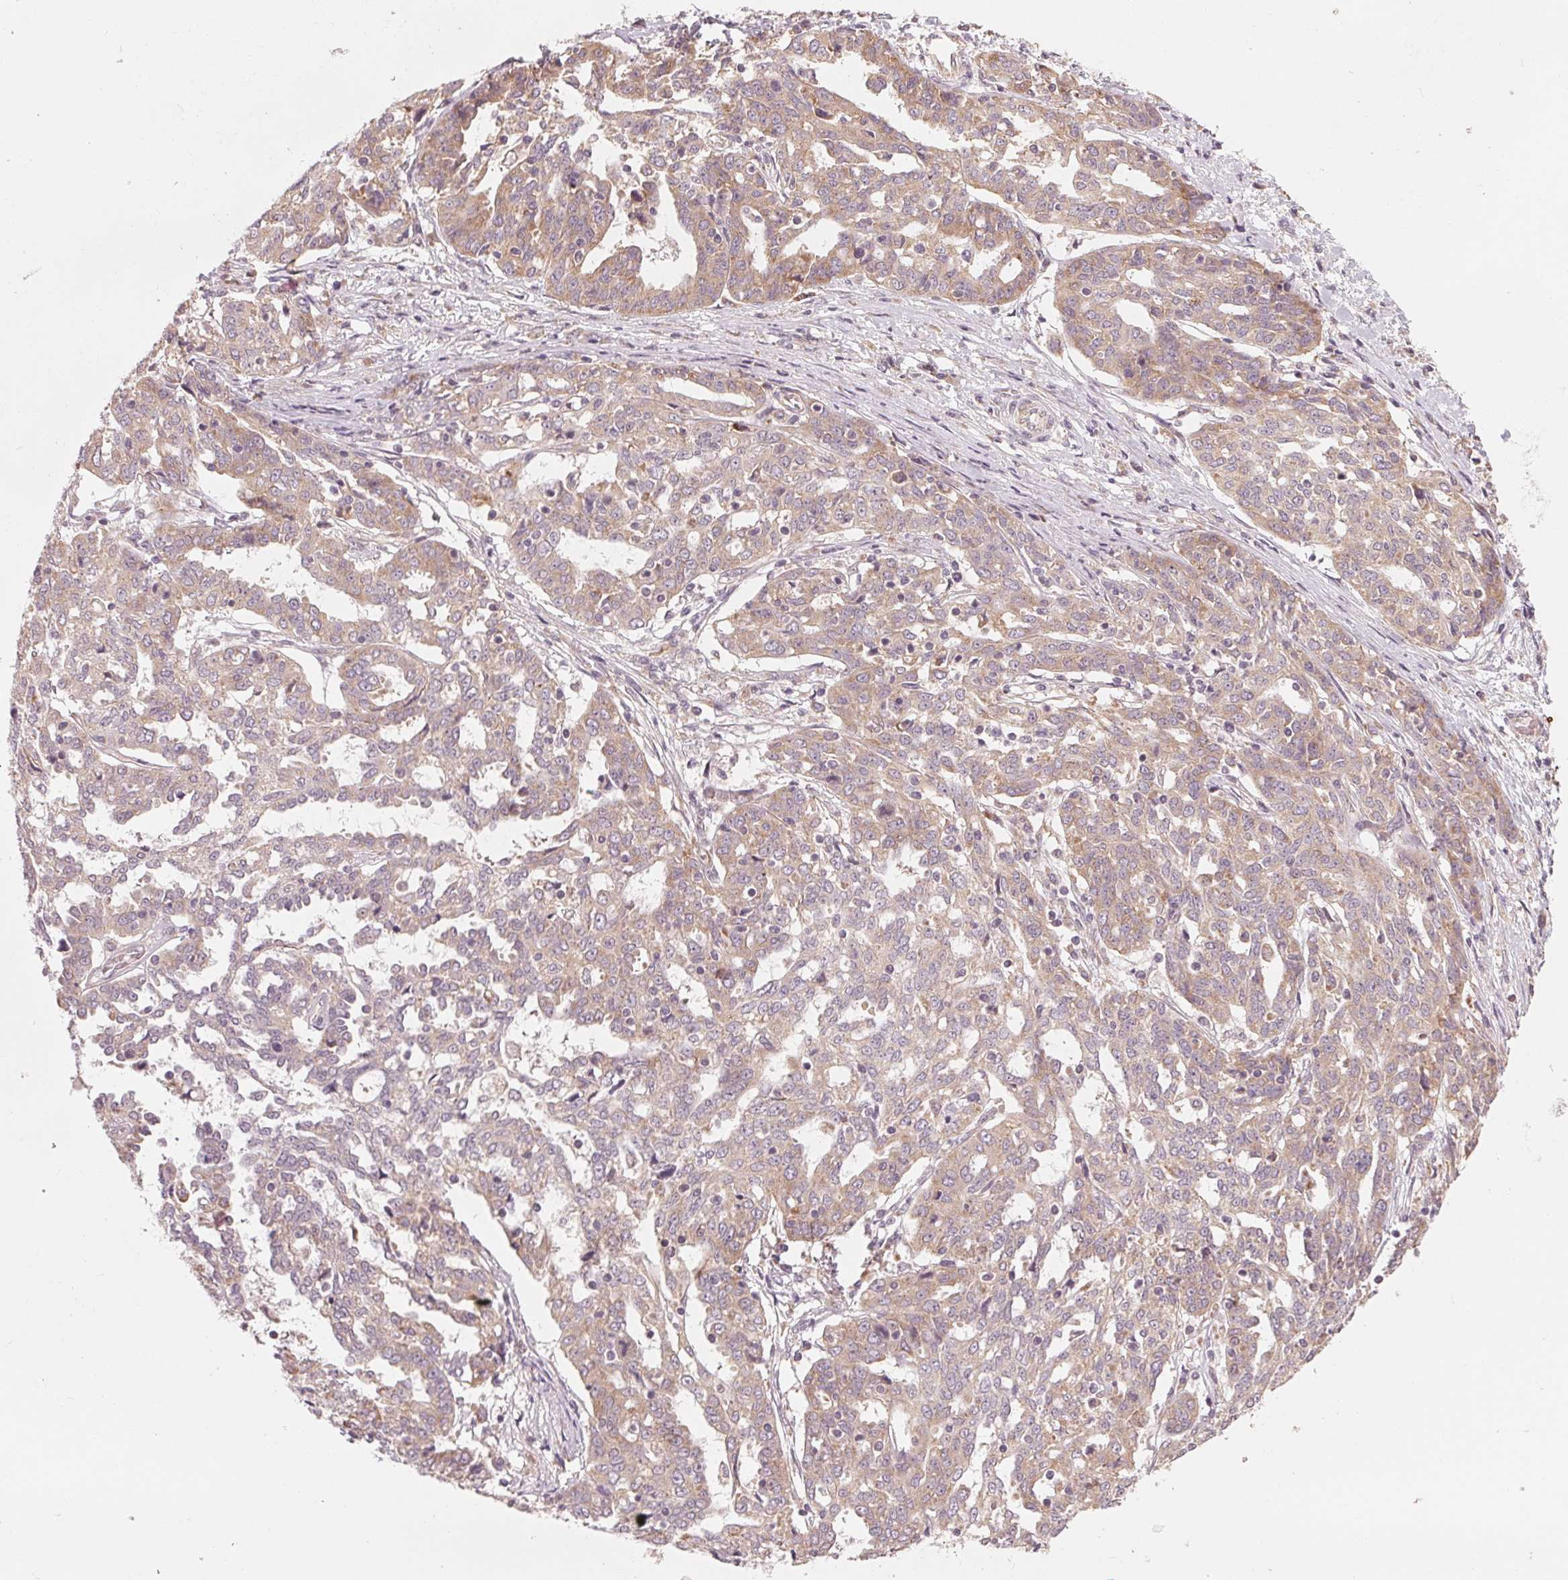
{"staining": {"intensity": "weak", "quantity": ">75%", "location": "cytoplasmic/membranous"}, "tissue": "ovarian cancer", "cell_type": "Tumor cells", "image_type": "cancer", "snomed": [{"axis": "morphology", "description": "Cystadenocarcinoma, serous, NOS"}, {"axis": "topography", "description": "Ovary"}], "caption": "Immunohistochemical staining of human ovarian serous cystadenocarcinoma reveals weak cytoplasmic/membranous protein staining in about >75% of tumor cells.", "gene": "GIGYF2", "patient": {"sex": "female", "age": 67}}